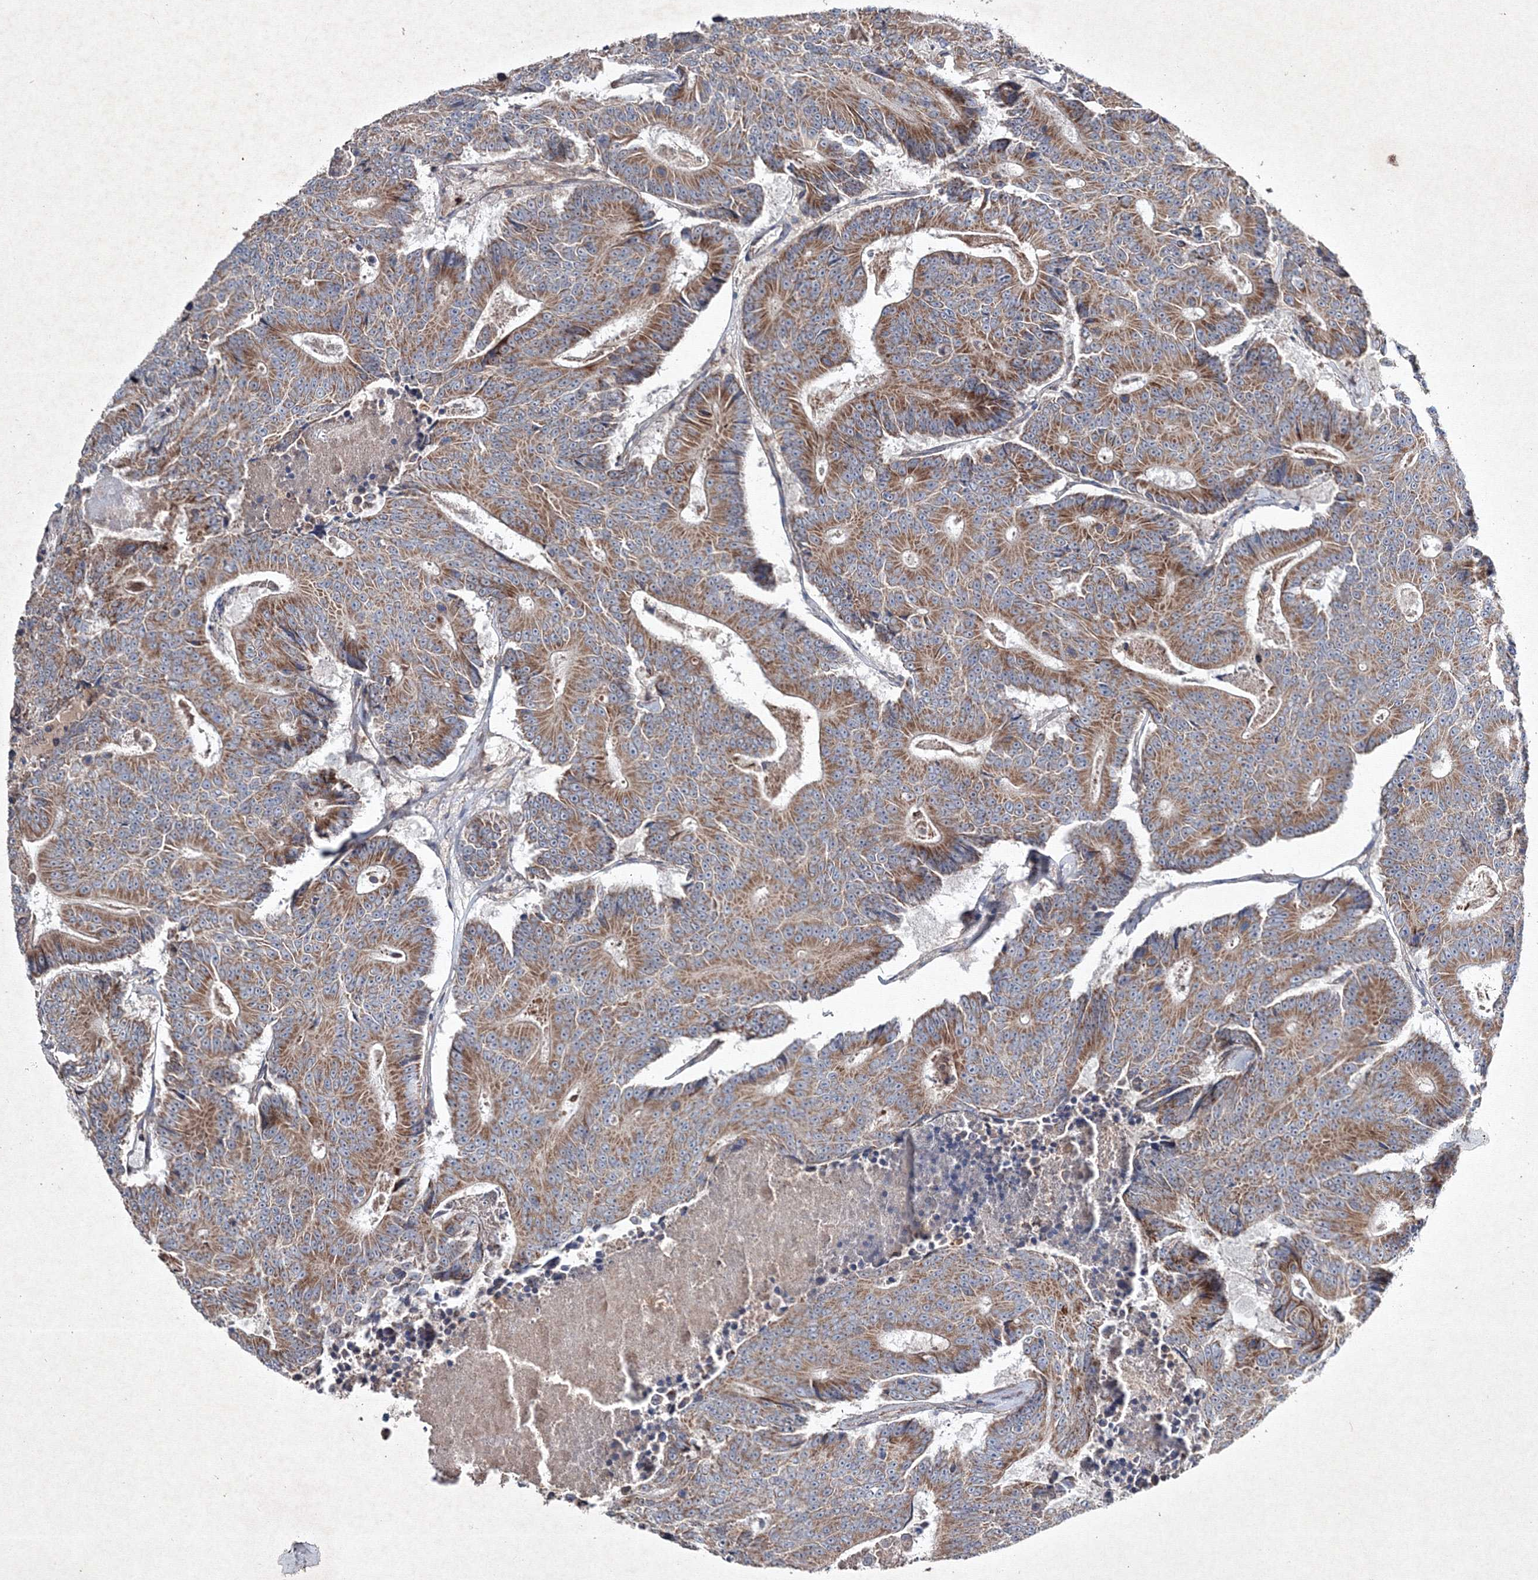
{"staining": {"intensity": "moderate", "quantity": ">75%", "location": "cytoplasmic/membranous"}, "tissue": "colorectal cancer", "cell_type": "Tumor cells", "image_type": "cancer", "snomed": [{"axis": "morphology", "description": "Adenocarcinoma, NOS"}, {"axis": "topography", "description": "Colon"}], "caption": "Protein expression by immunohistochemistry (IHC) displays moderate cytoplasmic/membranous staining in about >75% of tumor cells in adenocarcinoma (colorectal).", "gene": "GFM1", "patient": {"sex": "male", "age": 83}}